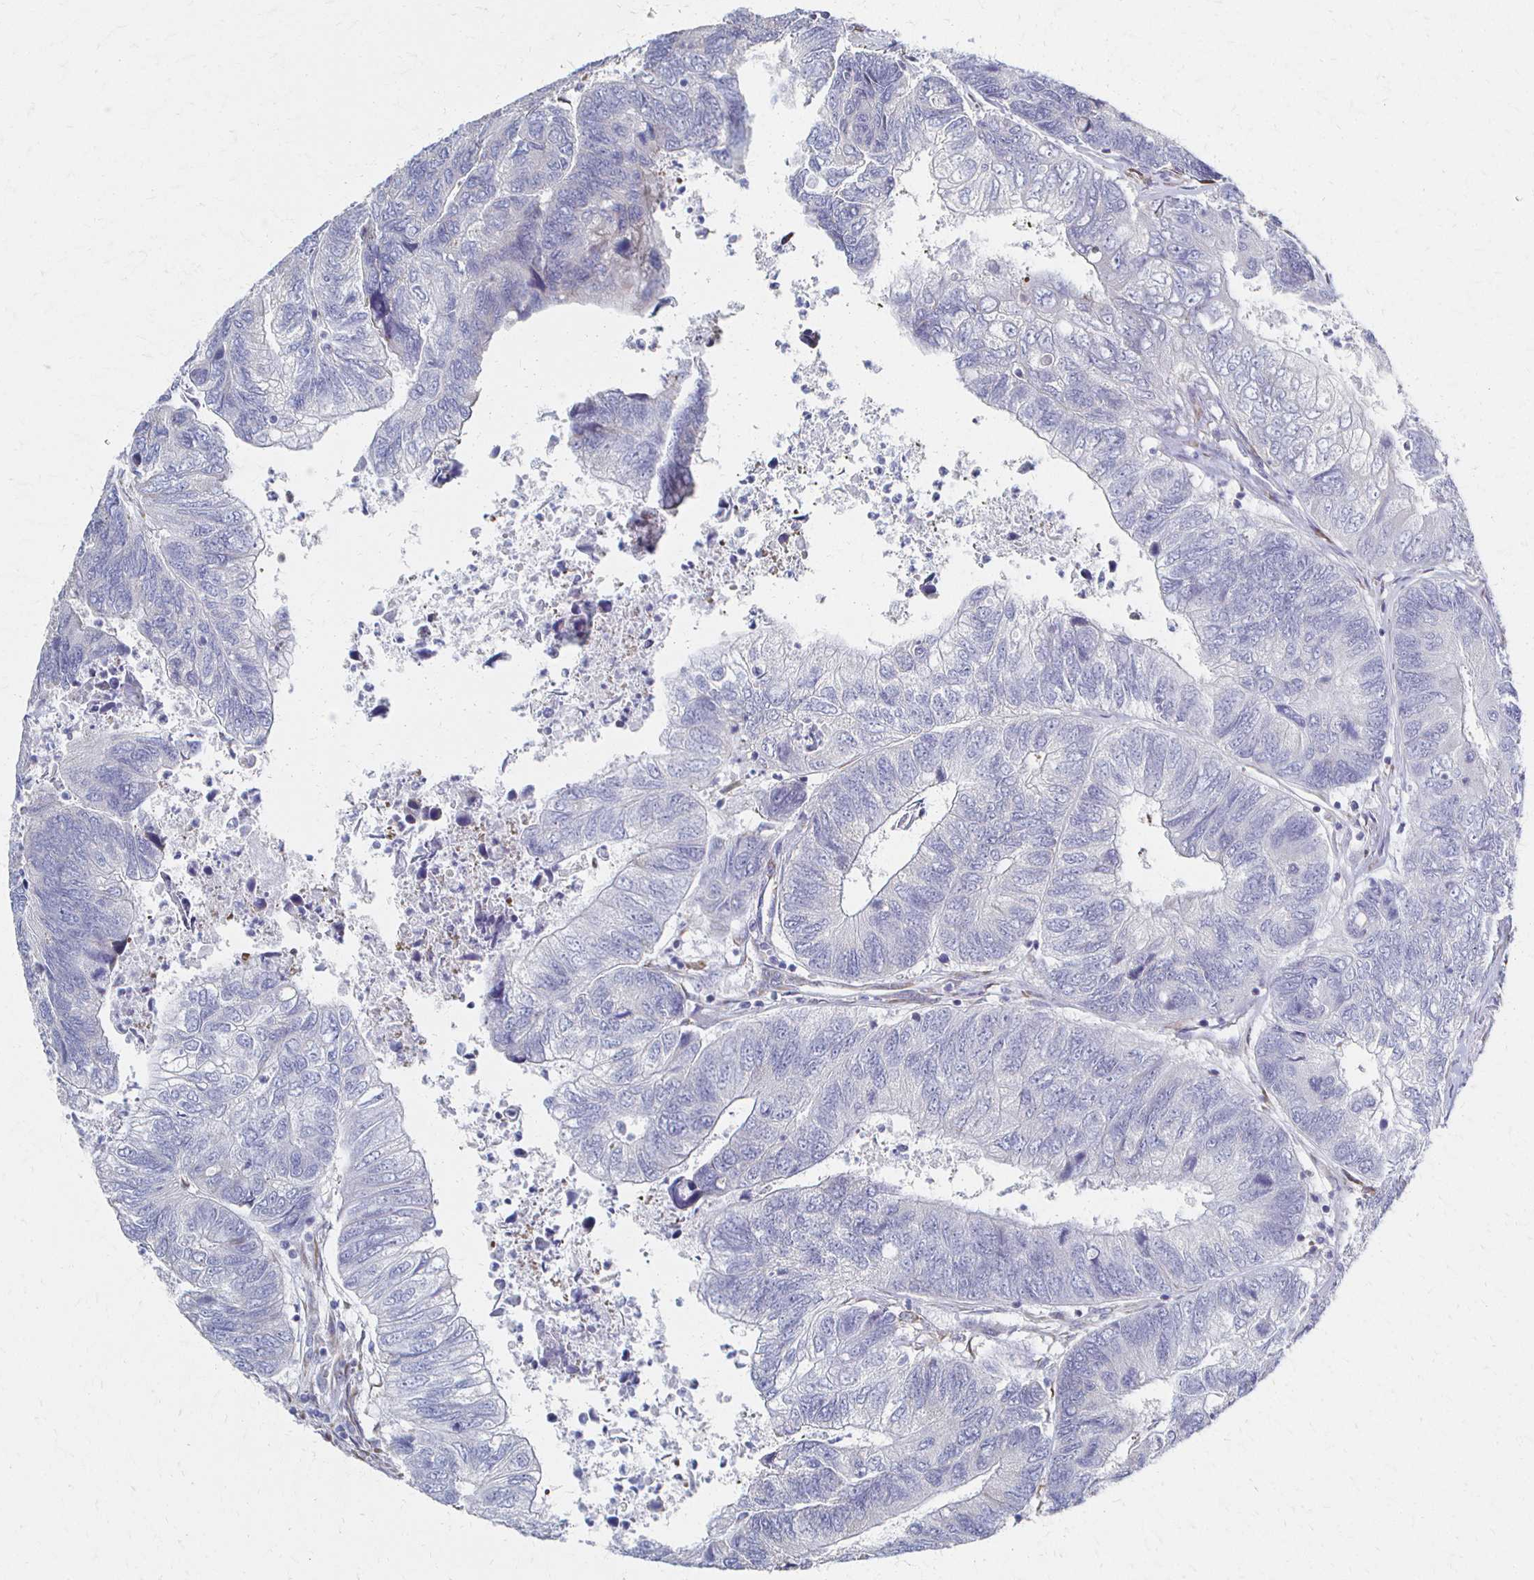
{"staining": {"intensity": "negative", "quantity": "none", "location": "none"}, "tissue": "colorectal cancer", "cell_type": "Tumor cells", "image_type": "cancer", "snomed": [{"axis": "morphology", "description": "Adenocarcinoma, NOS"}, {"axis": "topography", "description": "Colon"}], "caption": "Colorectal adenocarcinoma stained for a protein using immunohistochemistry displays no staining tumor cells.", "gene": "ATP1A3", "patient": {"sex": "female", "age": 67}}